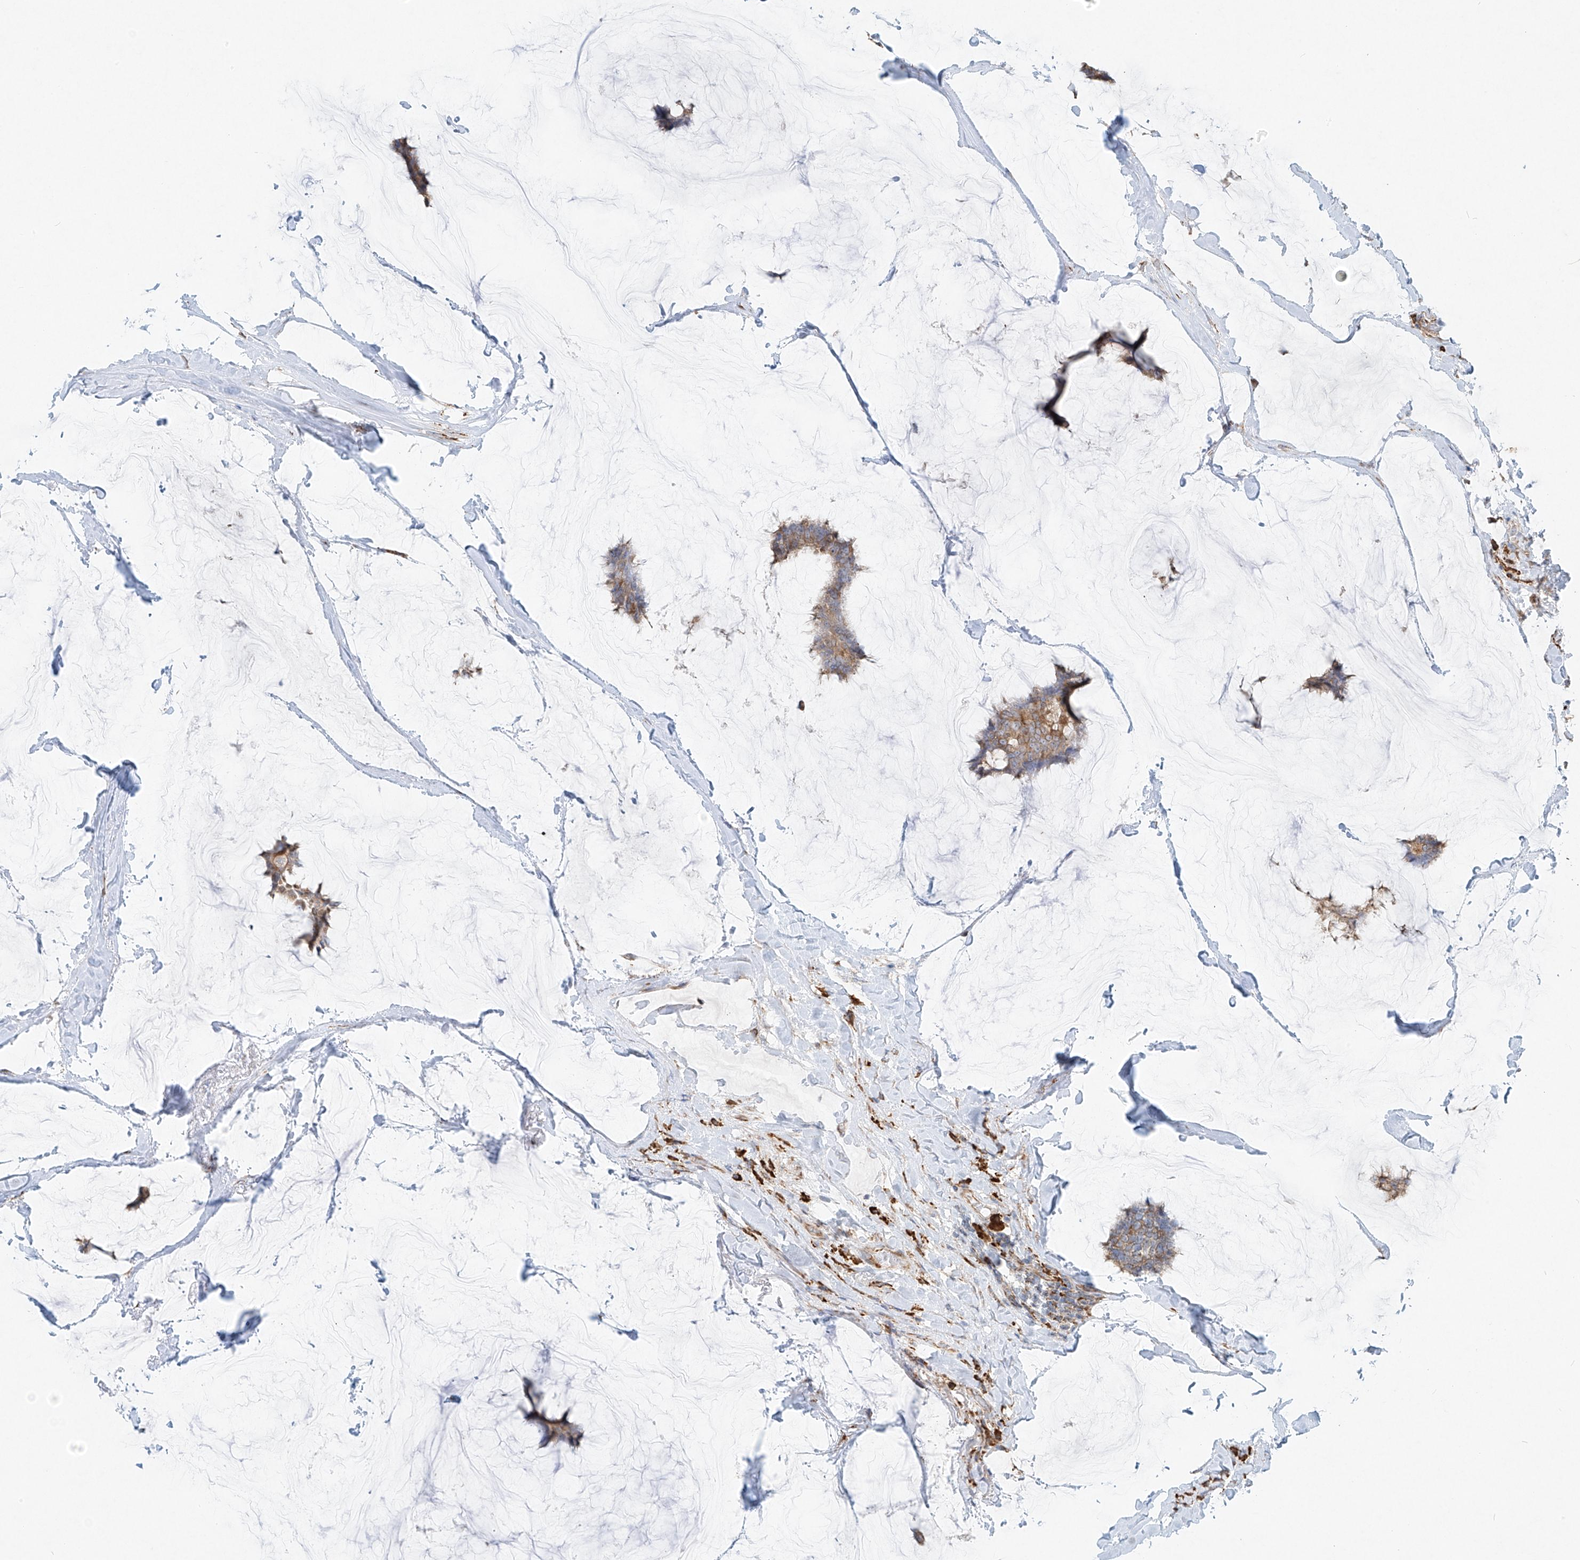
{"staining": {"intensity": "moderate", "quantity": ">75%", "location": "cytoplasmic/membranous"}, "tissue": "breast cancer", "cell_type": "Tumor cells", "image_type": "cancer", "snomed": [{"axis": "morphology", "description": "Duct carcinoma"}, {"axis": "topography", "description": "Breast"}], "caption": "Human intraductal carcinoma (breast) stained for a protein (brown) displays moderate cytoplasmic/membranous positive expression in approximately >75% of tumor cells.", "gene": "EIPR1", "patient": {"sex": "female", "age": 93}}